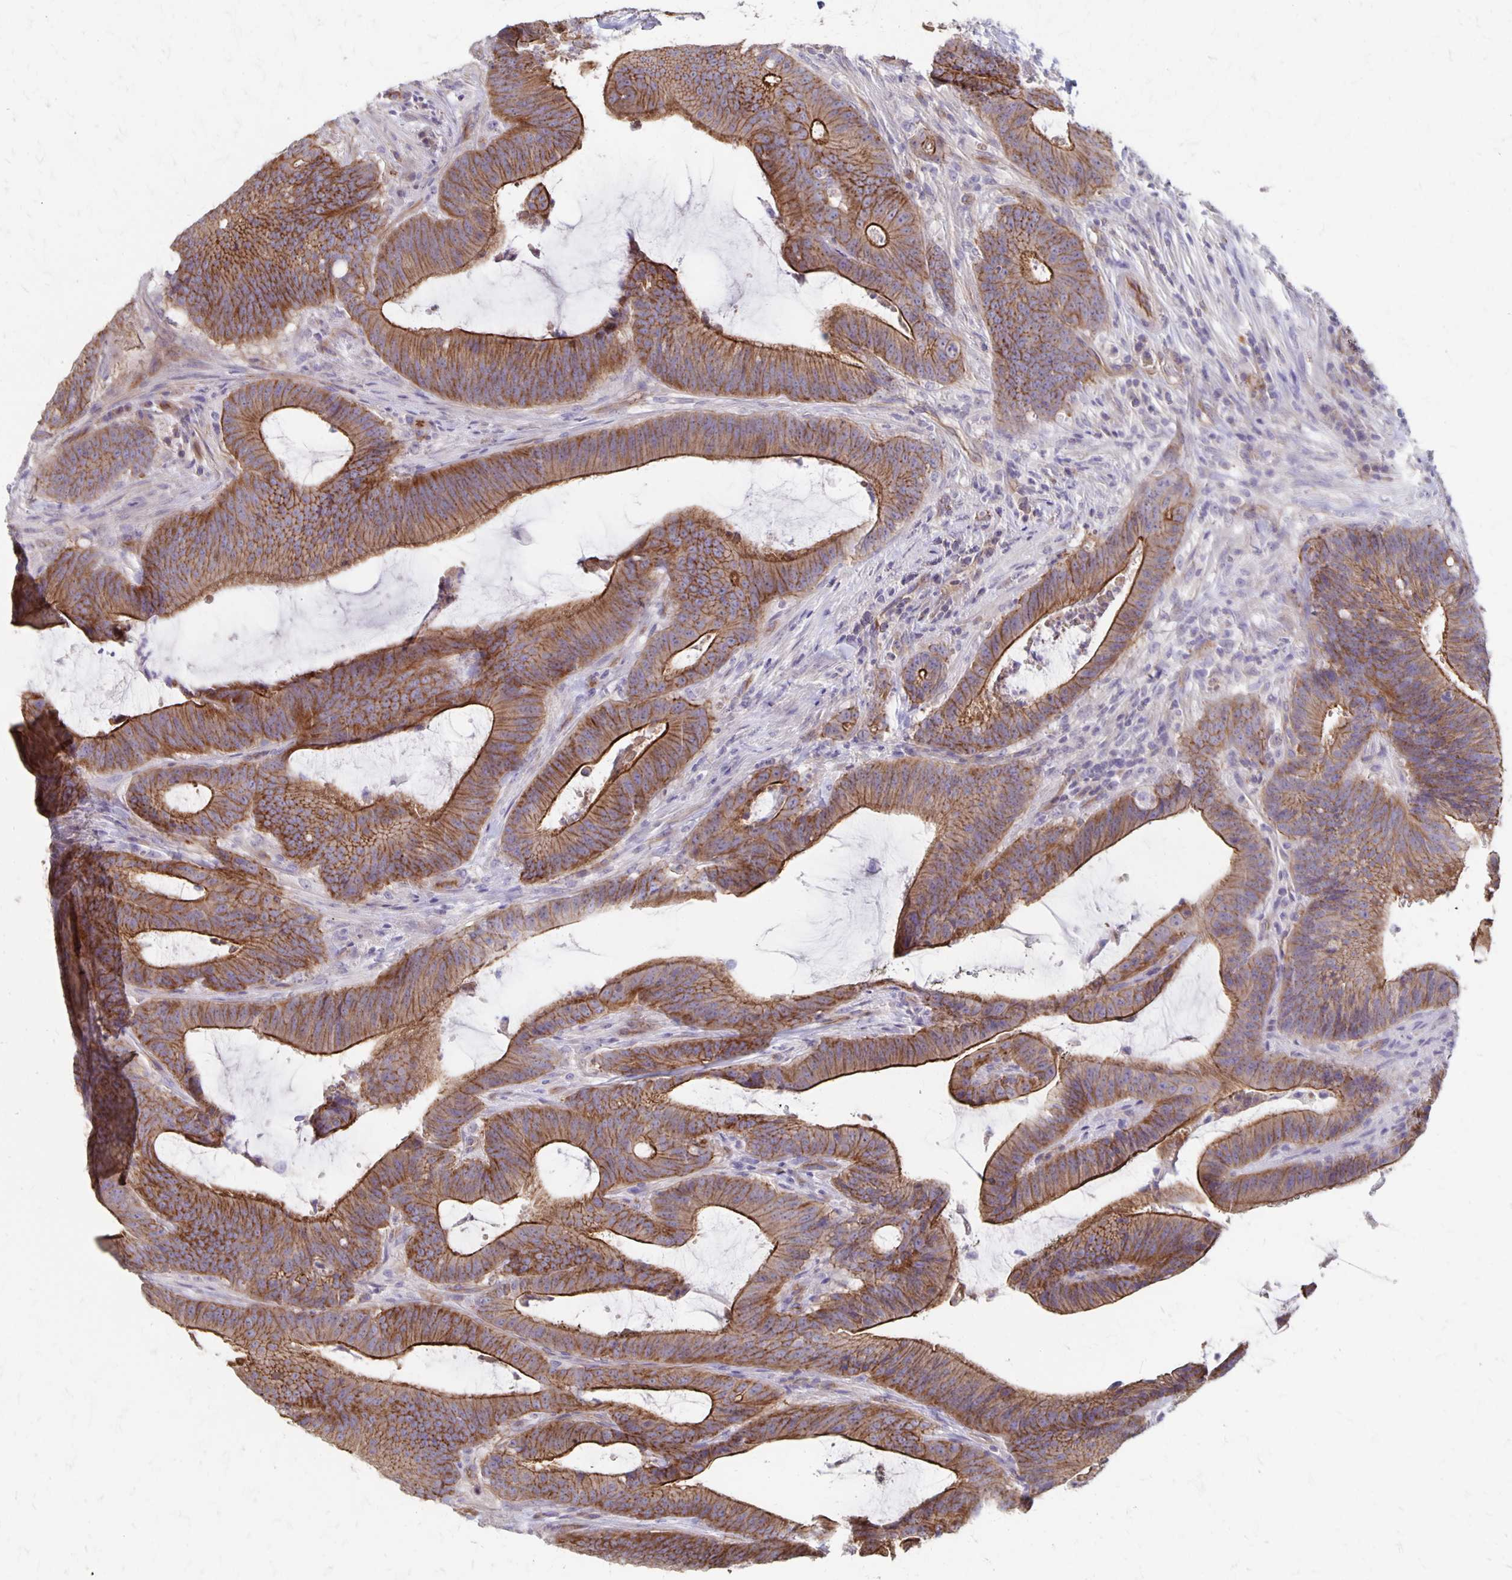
{"staining": {"intensity": "moderate", "quantity": ">75%", "location": "cytoplasmic/membranous"}, "tissue": "colorectal cancer", "cell_type": "Tumor cells", "image_type": "cancer", "snomed": [{"axis": "morphology", "description": "Adenocarcinoma, NOS"}, {"axis": "topography", "description": "Colon"}], "caption": "Protein analysis of adenocarcinoma (colorectal) tissue demonstrates moderate cytoplasmic/membranous positivity in about >75% of tumor cells. The staining was performed using DAB, with brown indicating positive protein expression. Nuclei are stained blue with hematoxylin.", "gene": "PPP1R3E", "patient": {"sex": "female", "age": 43}}